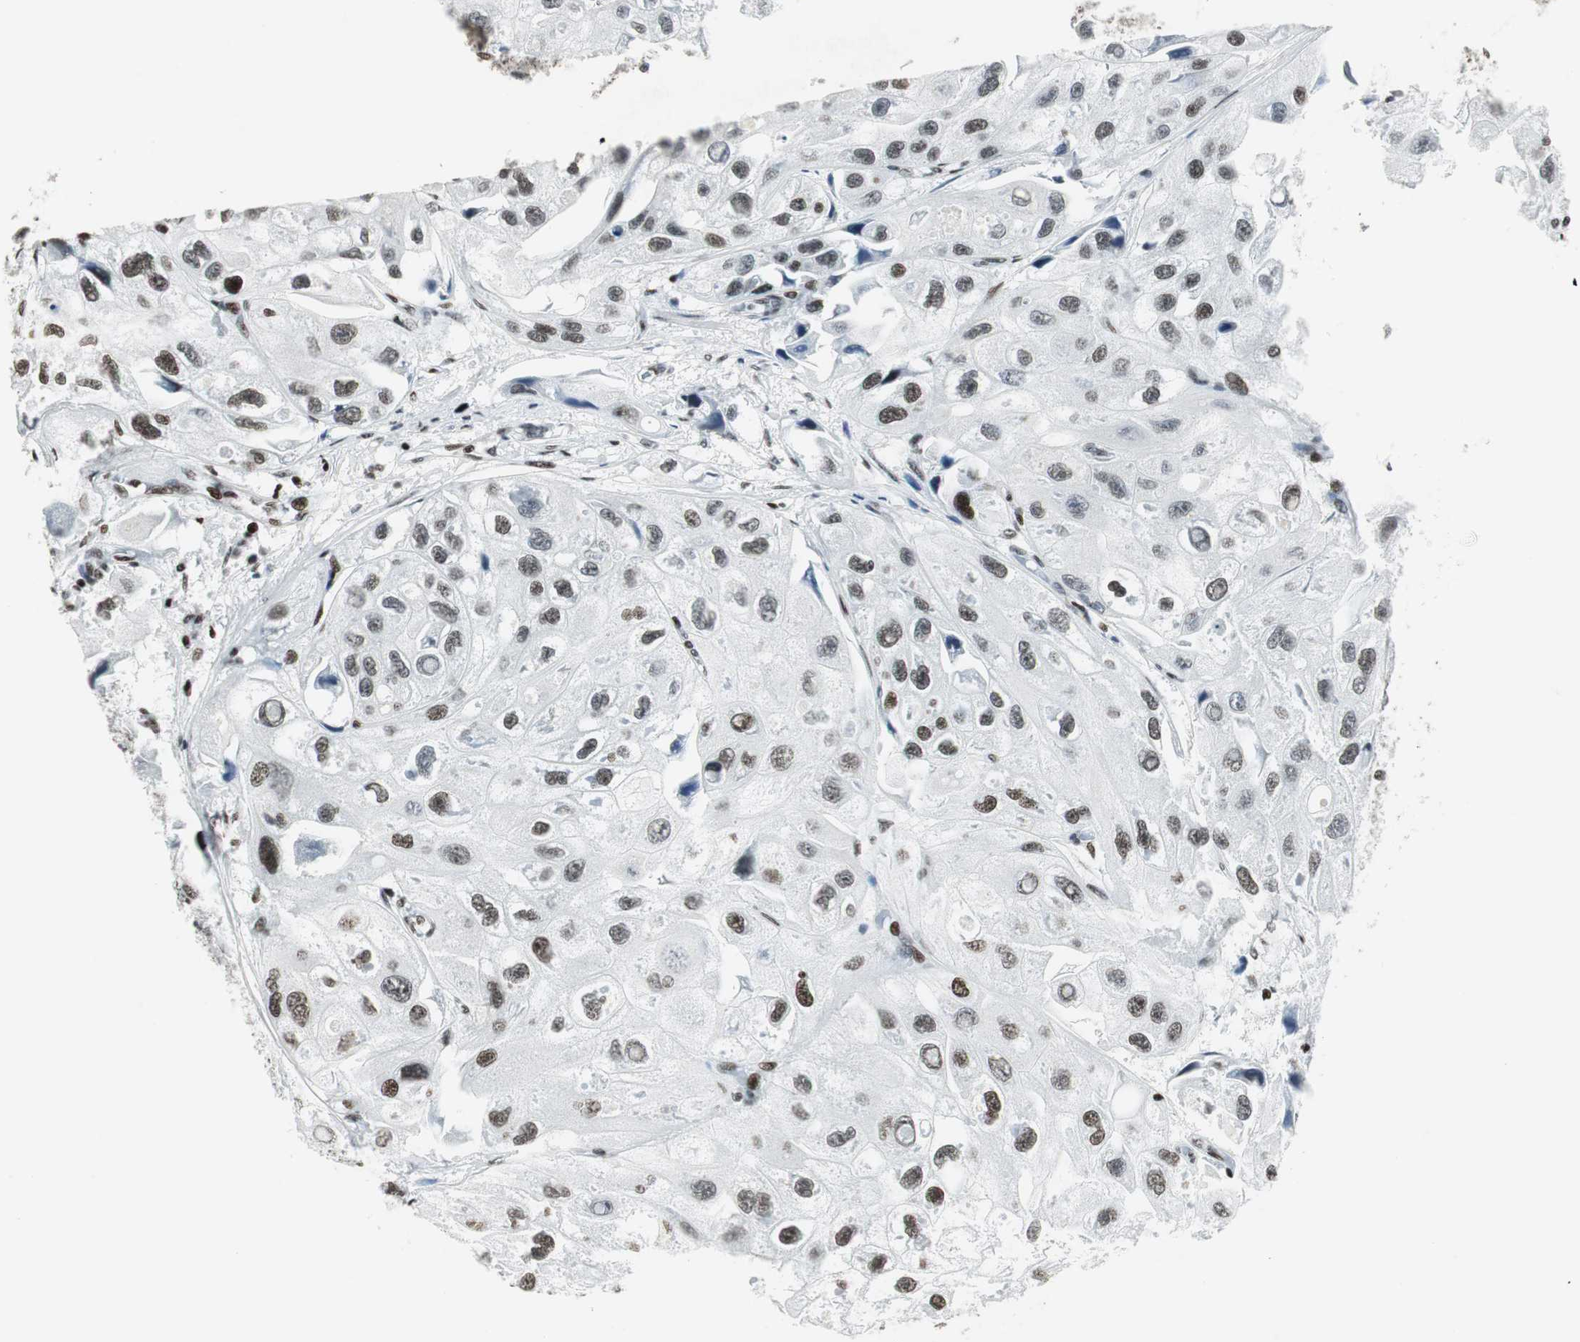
{"staining": {"intensity": "moderate", "quantity": "25%-75%", "location": "nuclear"}, "tissue": "urothelial cancer", "cell_type": "Tumor cells", "image_type": "cancer", "snomed": [{"axis": "morphology", "description": "Urothelial carcinoma, High grade"}, {"axis": "topography", "description": "Urinary bladder"}], "caption": "Protein analysis of urothelial cancer tissue reveals moderate nuclear expression in about 25%-75% of tumor cells.", "gene": "RBBP4", "patient": {"sex": "female", "age": 64}}